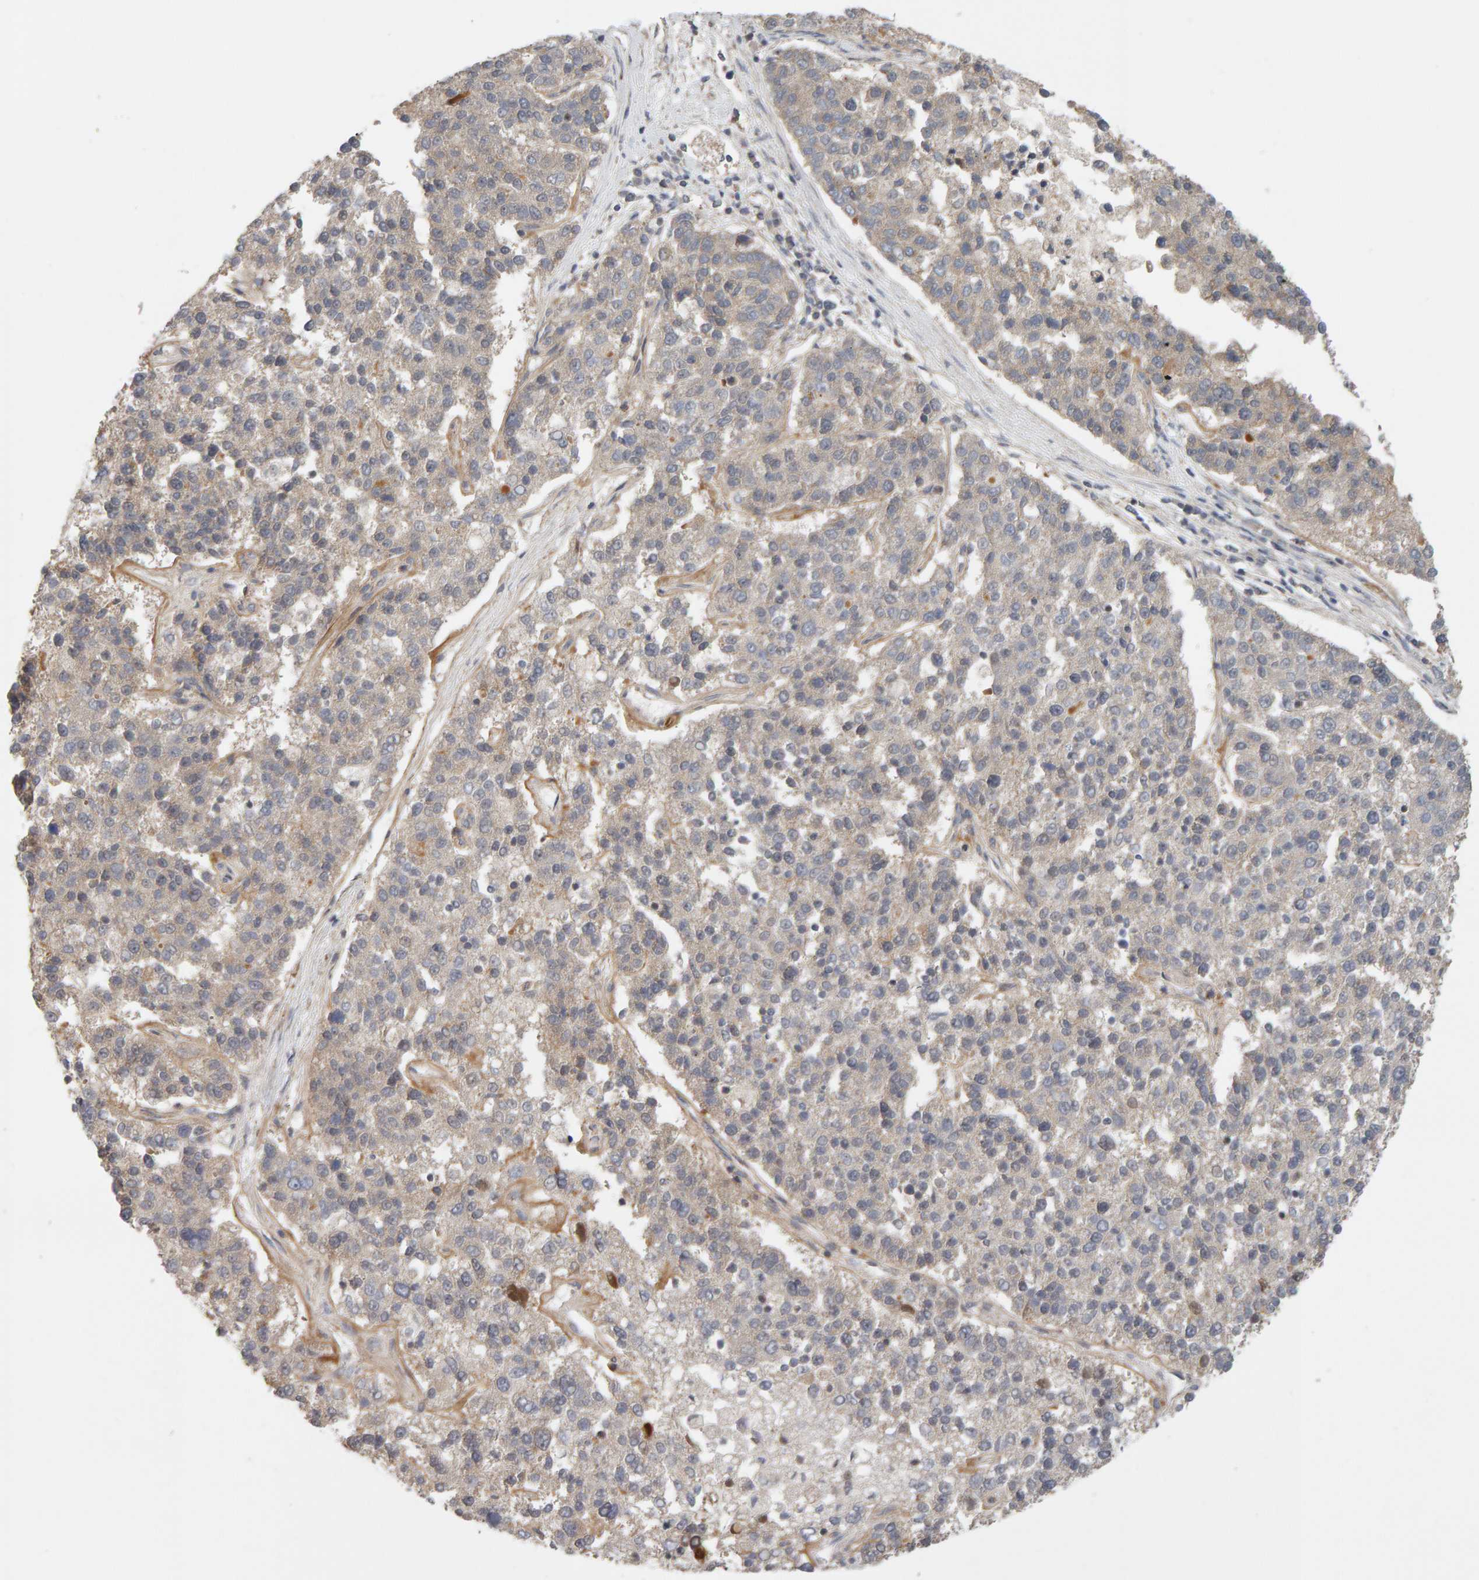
{"staining": {"intensity": "weak", "quantity": "25%-75%", "location": "cytoplasmic/membranous"}, "tissue": "pancreatic cancer", "cell_type": "Tumor cells", "image_type": "cancer", "snomed": [{"axis": "morphology", "description": "Adenocarcinoma, NOS"}, {"axis": "topography", "description": "Pancreas"}], "caption": "Immunohistochemistry image of human pancreatic cancer stained for a protein (brown), which shows low levels of weak cytoplasmic/membranous staining in about 25%-75% of tumor cells.", "gene": "DNAJC7", "patient": {"sex": "female", "age": 61}}